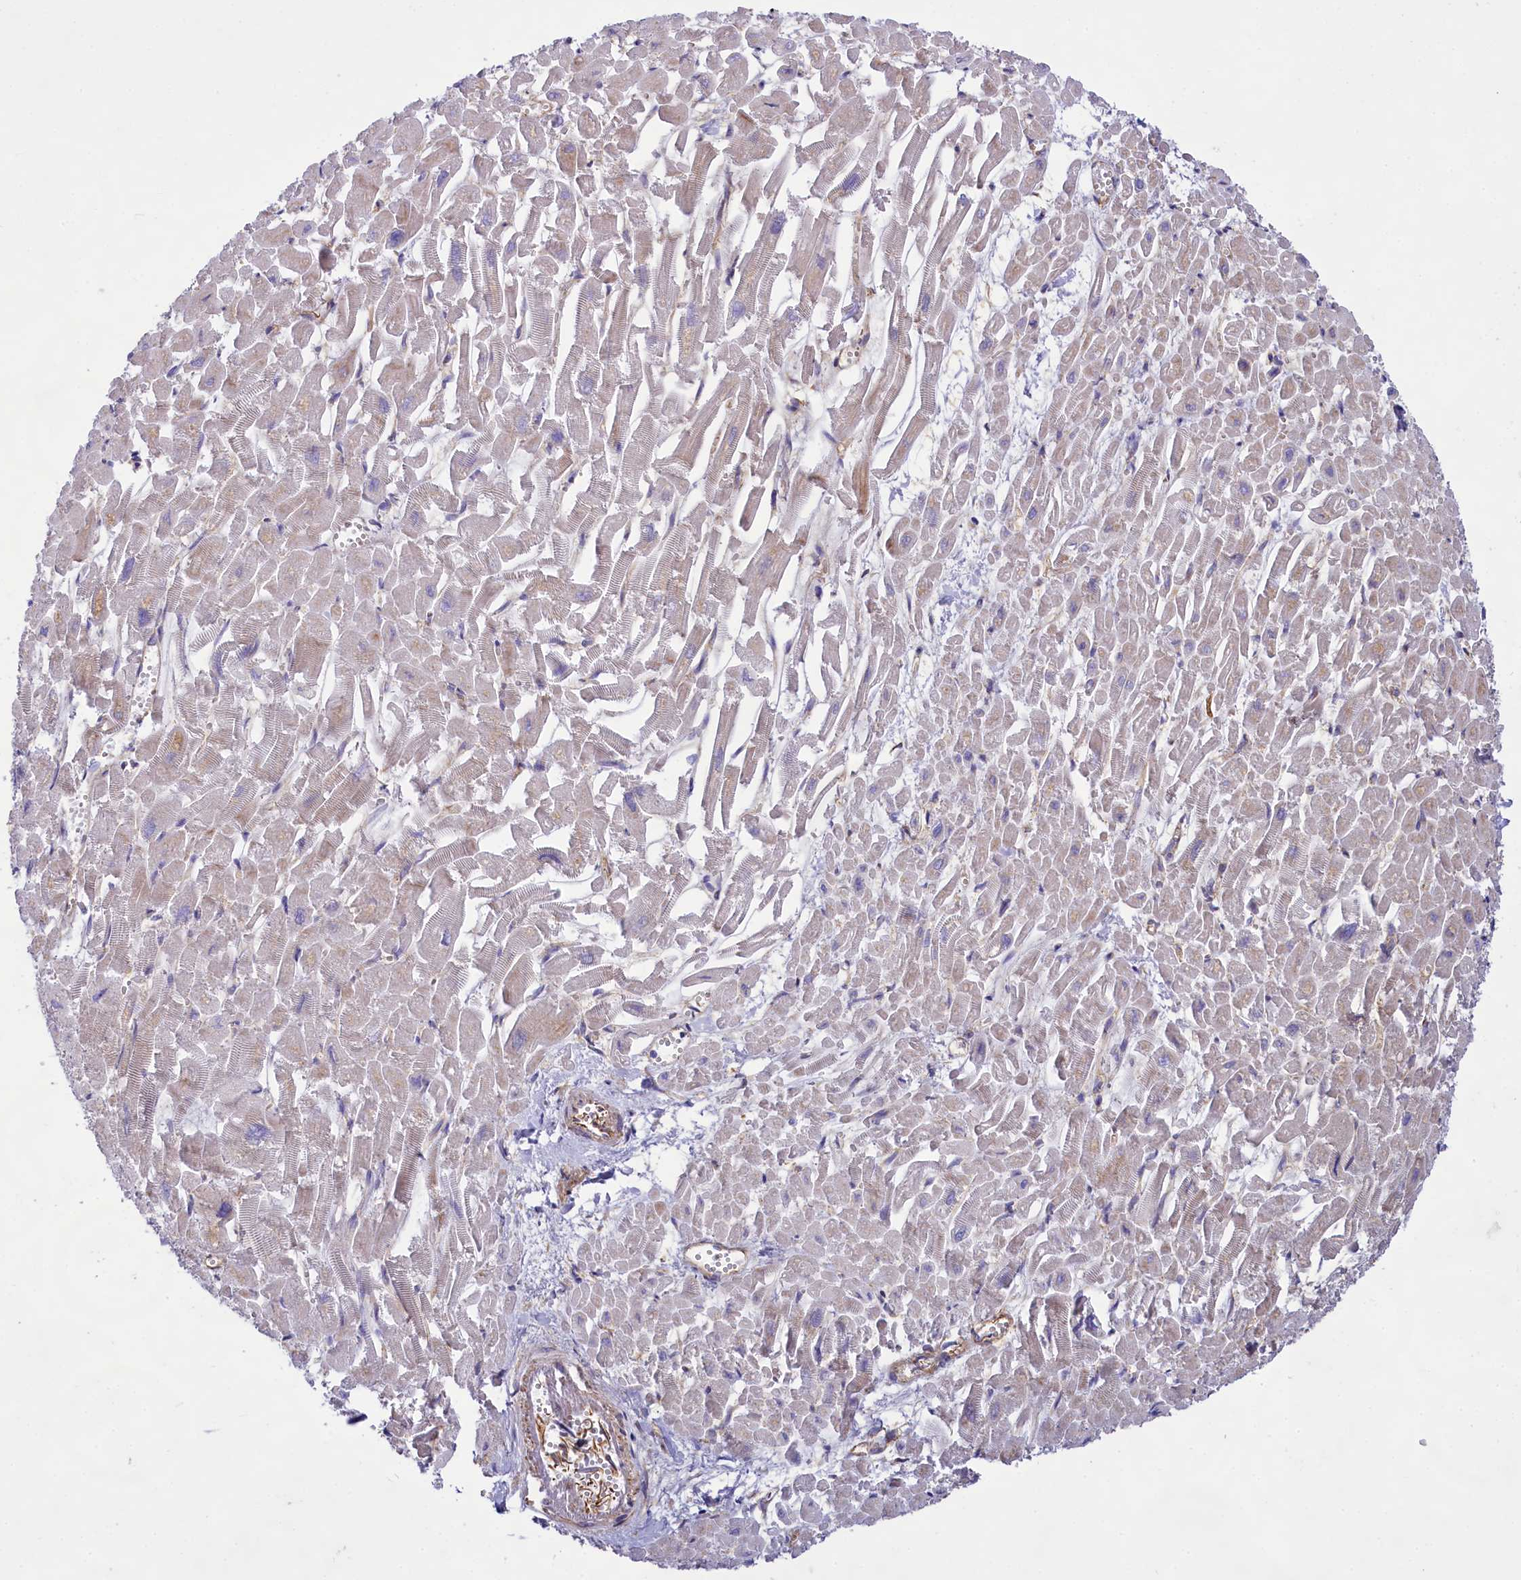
{"staining": {"intensity": "negative", "quantity": "none", "location": "none"}, "tissue": "heart muscle", "cell_type": "Cardiomyocytes", "image_type": "normal", "snomed": [{"axis": "morphology", "description": "Normal tissue, NOS"}, {"axis": "topography", "description": "Heart"}], "caption": "There is no significant expression in cardiomyocytes of heart muscle. (Stains: DAB IHC with hematoxylin counter stain, Microscopy: brightfield microscopy at high magnification).", "gene": "CD99", "patient": {"sex": "male", "age": 54}}